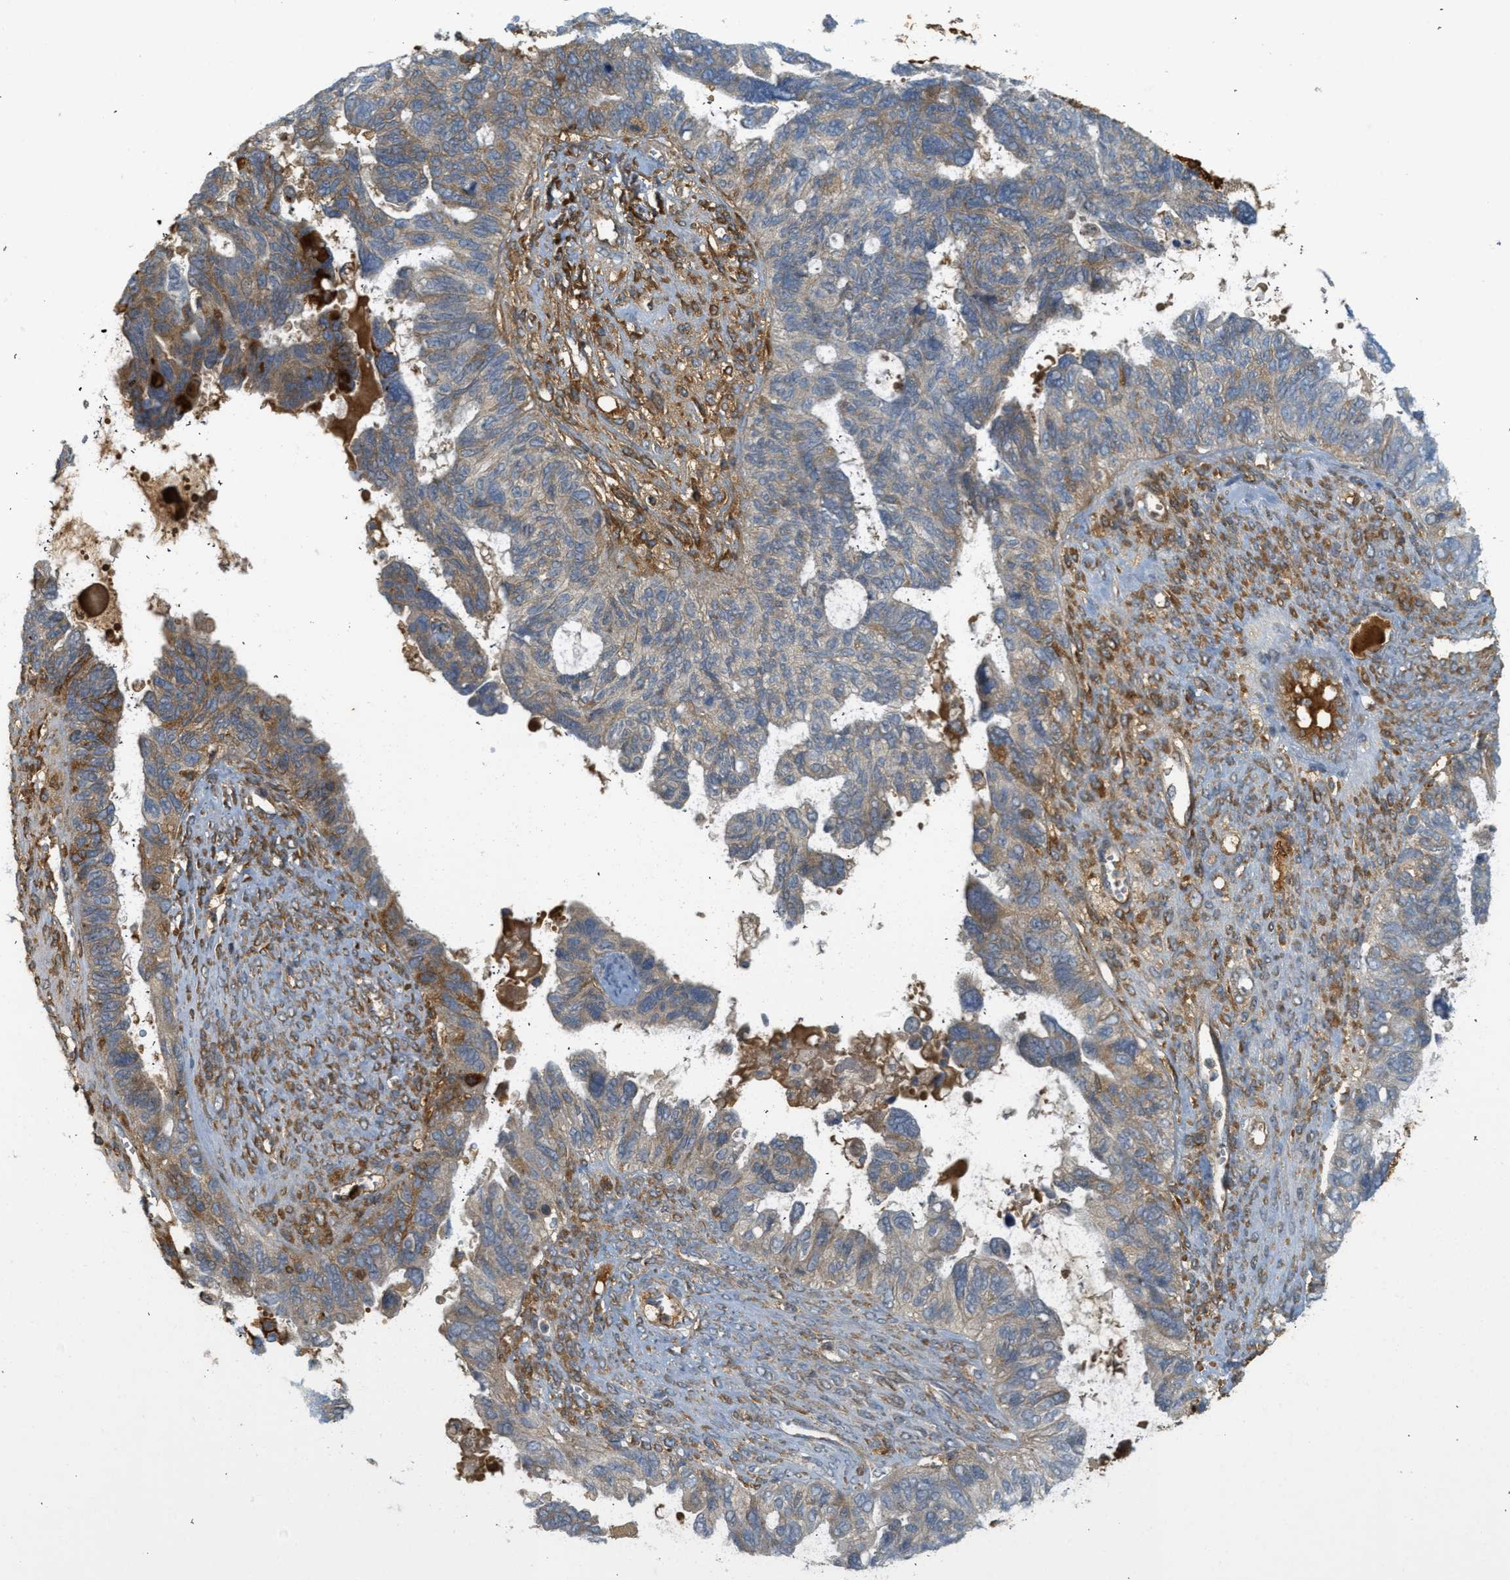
{"staining": {"intensity": "weak", "quantity": ">75%", "location": "cytoplasmic/membranous"}, "tissue": "ovarian cancer", "cell_type": "Tumor cells", "image_type": "cancer", "snomed": [{"axis": "morphology", "description": "Cystadenocarcinoma, serous, NOS"}, {"axis": "topography", "description": "Ovary"}], "caption": "Weak cytoplasmic/membranous positivity is identified in approximately >75% of tumor cells in ovarian cancer (serous cystadenocarcinoma). (DAB = brown stain, brightfield microscopy at high magnification).", "gene": "PROC", "patient": {"sex": "female", "age": 79}}